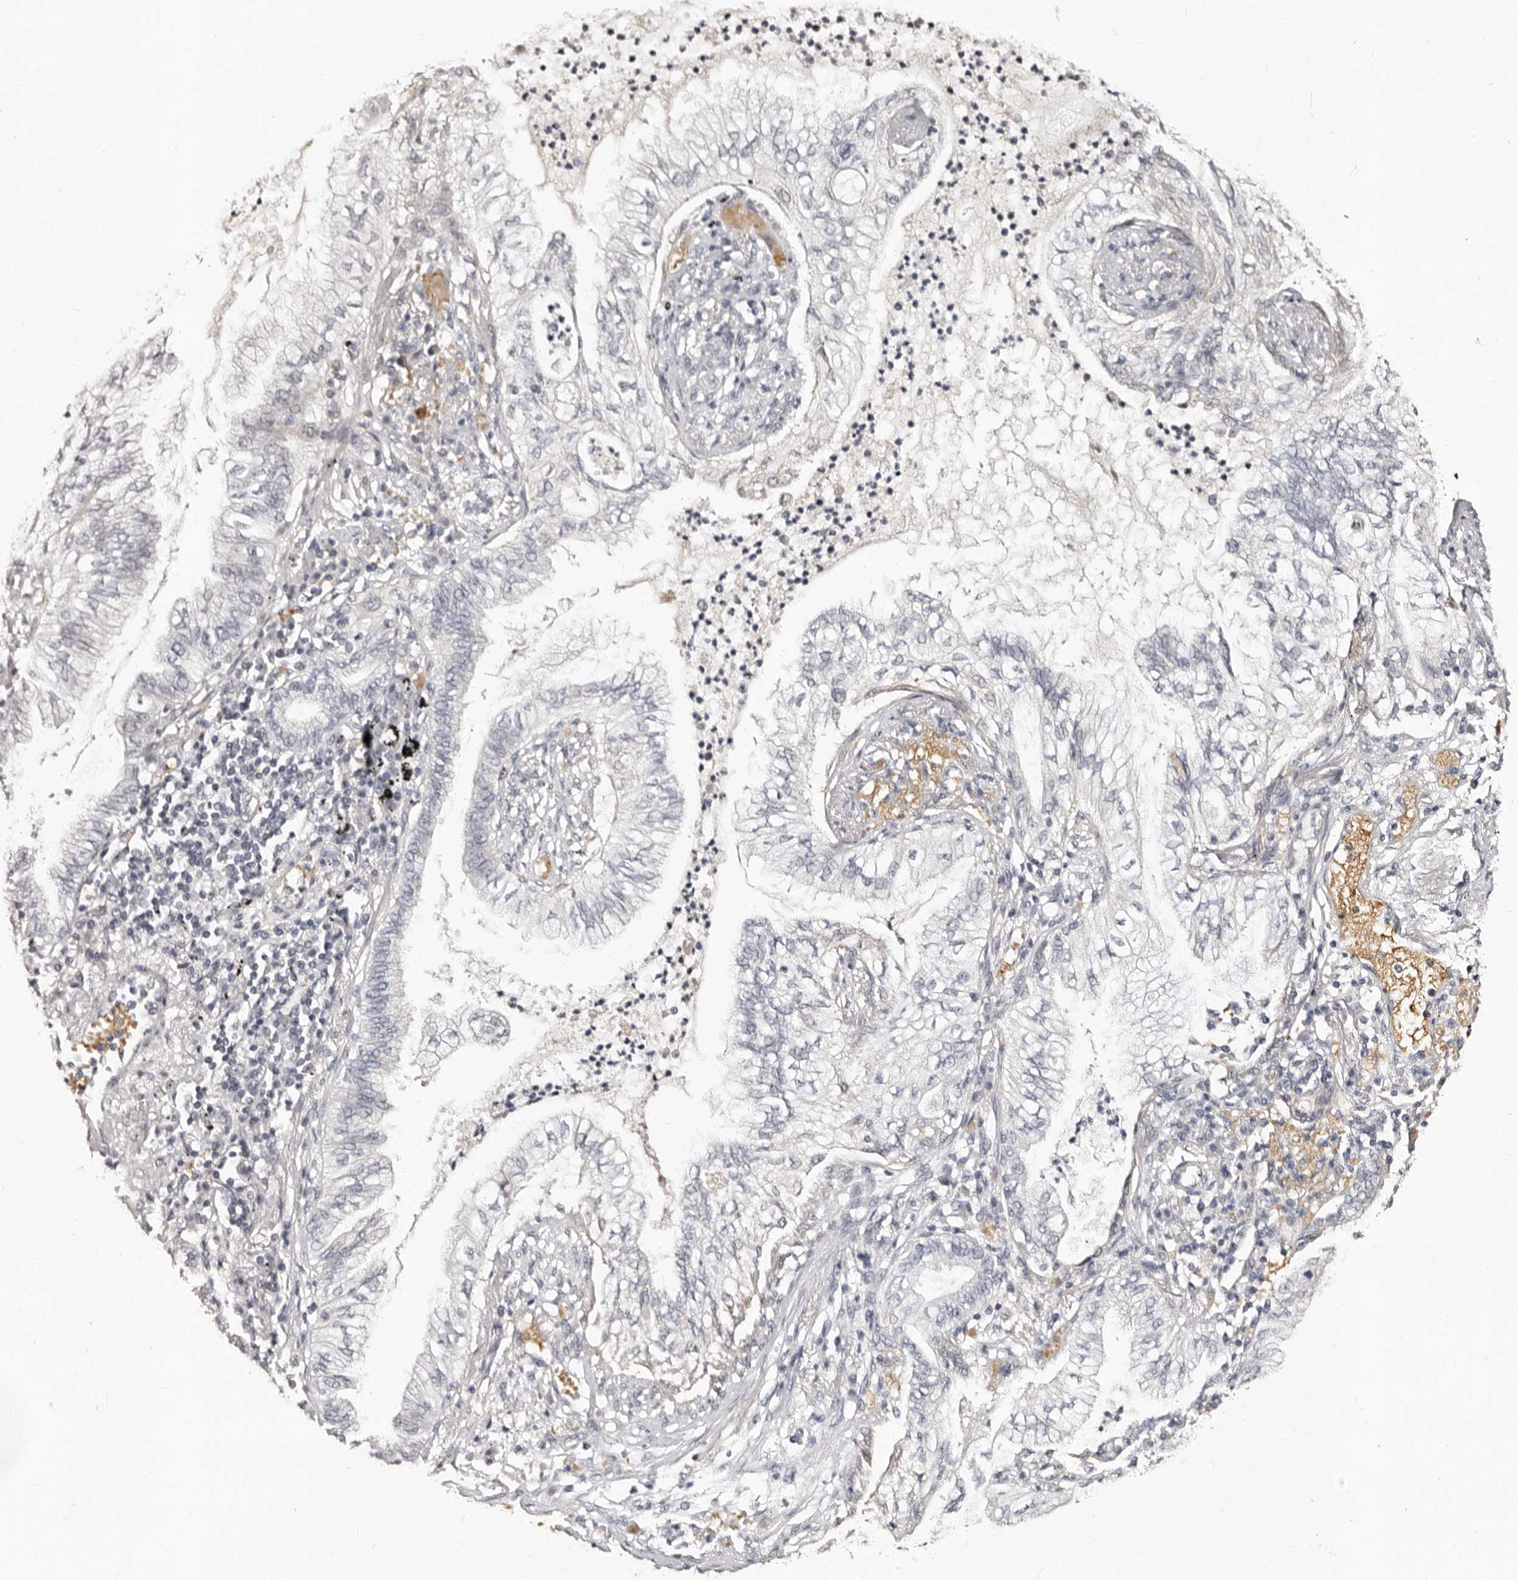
{"staining": {"intensity": "negative", "quantity": "none", "location": "none"}, "tissue": "lung cancer", "cell_type": "Tumor cells", "image_type": "cancer", "snomed": [{"axis": "morphology", "description": "Normal tissue, NOS"}, {"axis": "morphology", "description": "Adenocarcinoma, NOS"}, {"axis": "topography", "description": "Bronchus"}, {"axis": "topography", "description": "Lung"}], "caption": "This is a histopathology image of IHC staining of adenocarcinoma (lung), which shows no positivity in tumor cells. The staining is performed using DAB (3,3'-diaminobenzidine) brown chromogen with nuclei counter-stained in using hematoxylin.", "gene": "BPGM", "patient": {"sex": "female", "age": 70}}